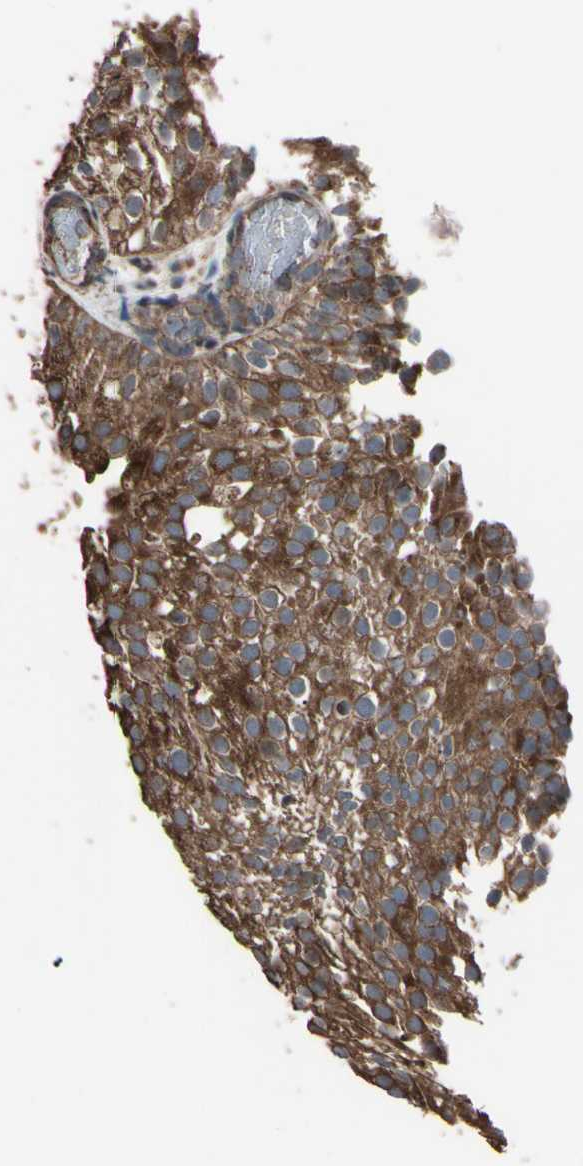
{"staining": {"intensity": "moderate", "quantity": ">75%", "location": "cytoplasmic/membranous"}, "tissue": "urothelial cancer", "cell_type": "Tumor cells", "image_type": "cancer", "snomed": [{"axis": "morphology", "description": "Urothelial carcinoma, Low grade"}, {"axis": "topography", "description": "Urinary bladder"}], "caption": "The immunohistochemical stain labels moderate cytoplasmic/membranous positivity in tumor cells of urothelial cancer tissue. The protein of interest is stained brown, and the nuclei are stained in blue (DAB IHC with brightfield microscopy, high magnification).", "gene": "TNFRSF1A", "patient": {"sex": "male", "age": 78}}